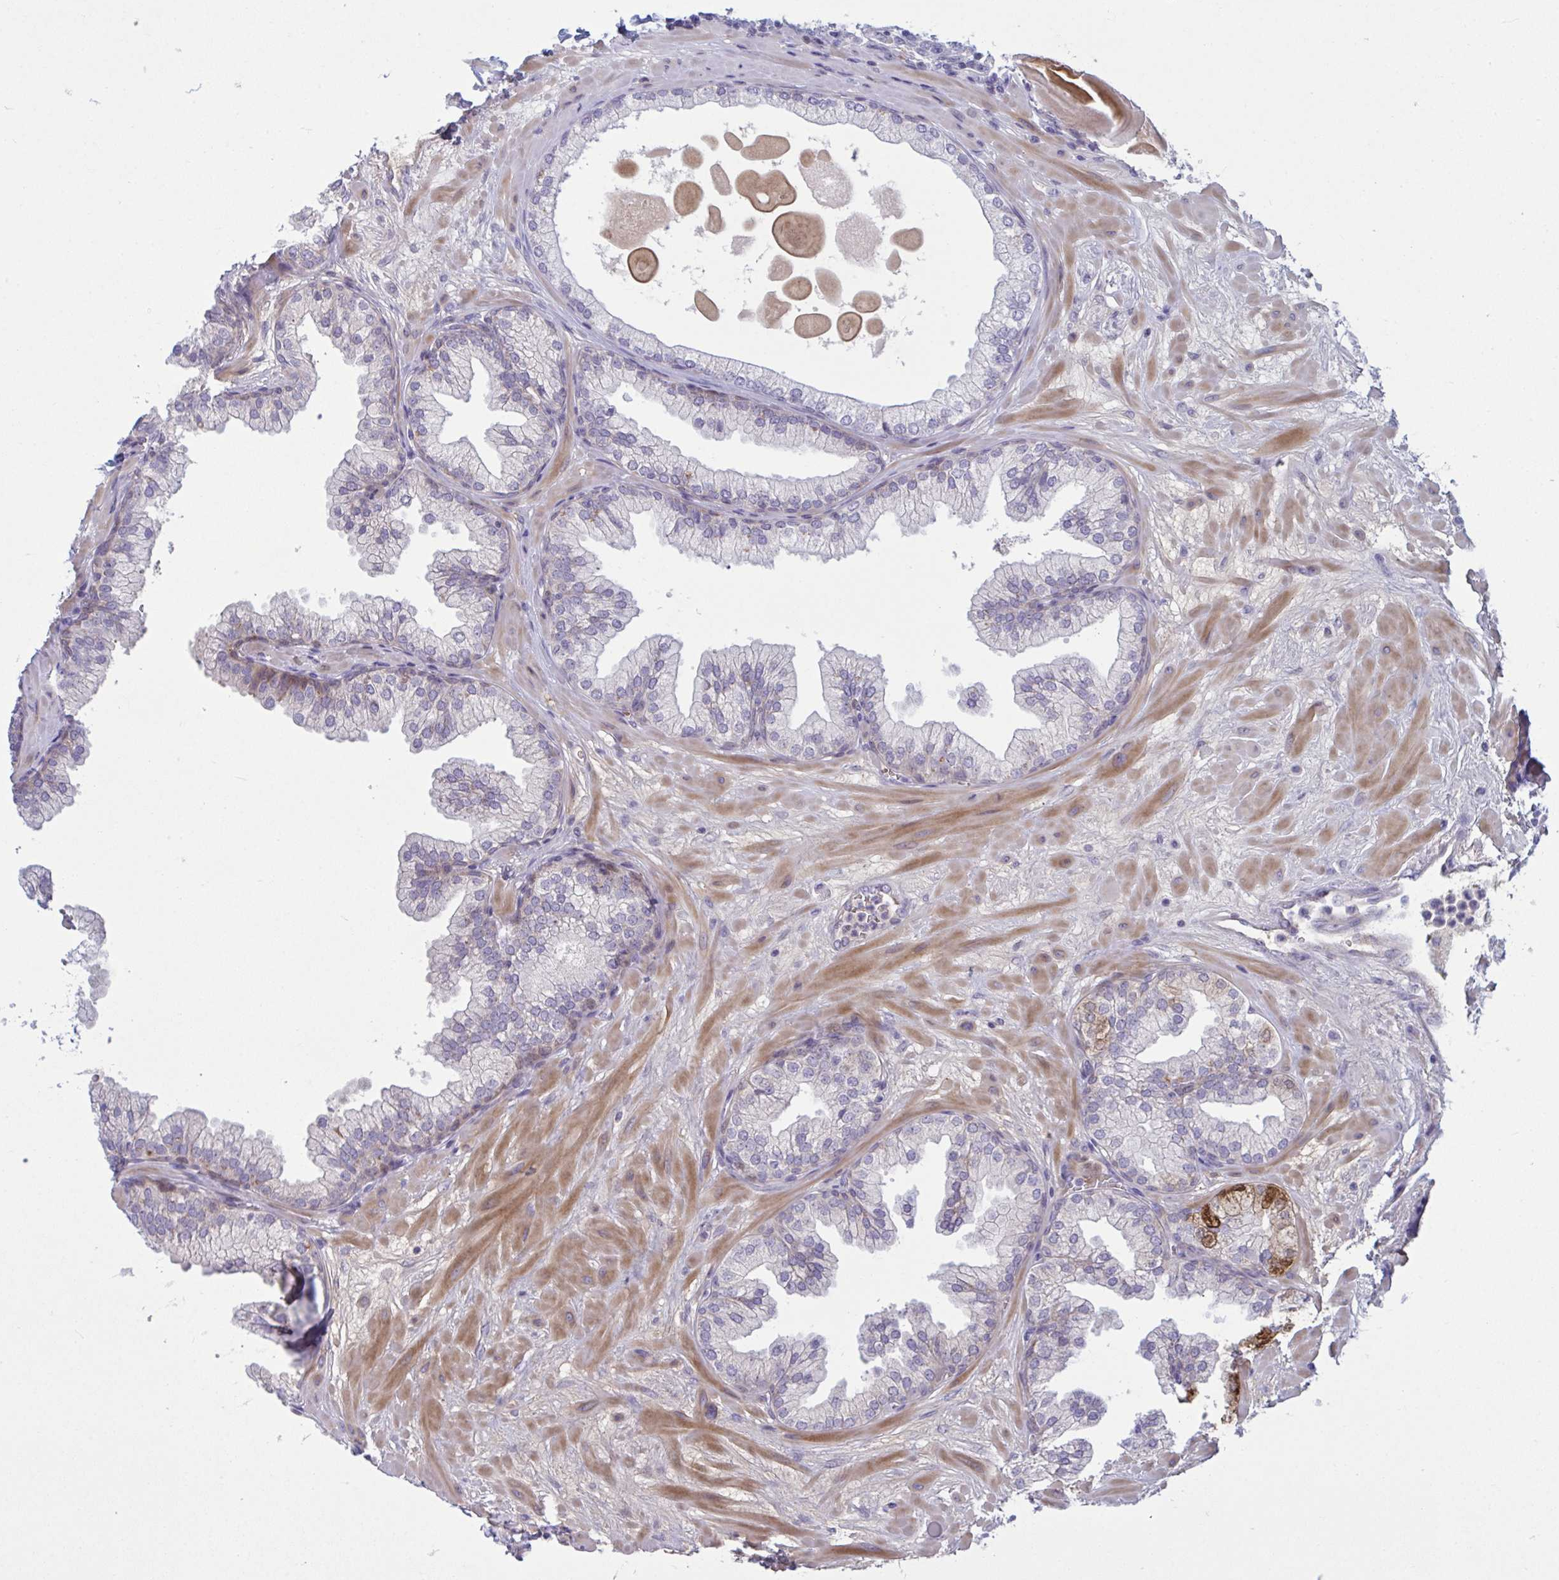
{"staining": {"intensity": "negative", "quantity": "none", "location": "none"}, "tissue": "prostate", "cell_type": "Glandular cells", "image_type": "normal", "snomed": [{"axis": "morphology", "description": "Normal tissue, NOS"}, {"axis": "topography", "description": "Prostate"}, {"axis": "topography", "description": "Peripheral nerve tissue"}], "caption": "A high-resolution image shows immunohistochemistry (IHC) staining of unremarkable prostate, which reveals no significant staining in glandular cells.", "gene": "VWC2", "patient": {"sex": "male", "age": 61}}